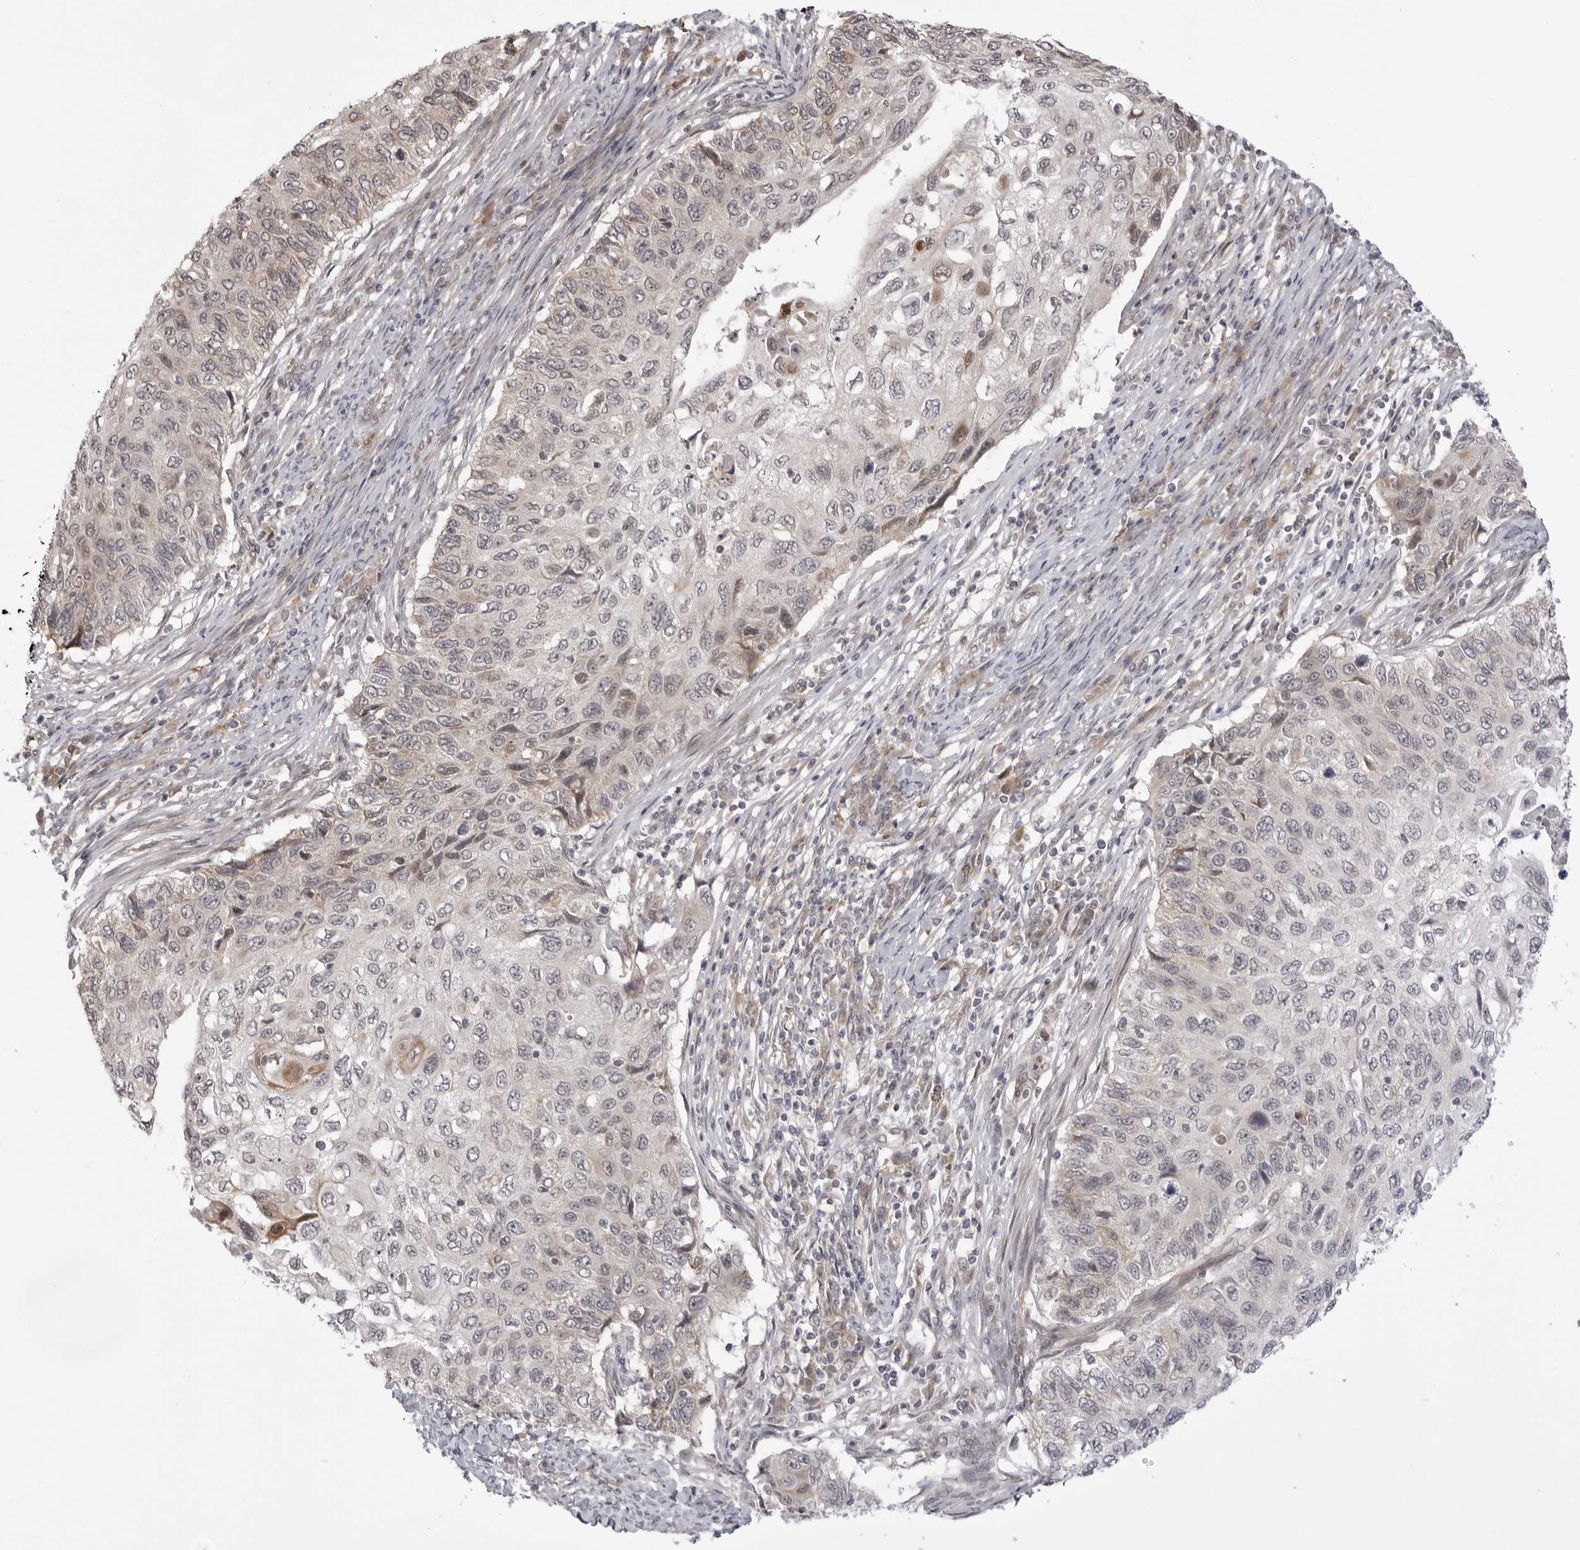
{"staining": {"intensity": "negative", "quantity": "none", "location": "none"}, "tissue": "cervical cancer", "cell_type": "Tumor cells", "image_type": "cancer", "snomed": [{"axis": "morphology", "description": "Squamous cell carcinoma, NOS"}, {"axis": "topography", "description": "Cervix"}], "caption": "Photomicrograph shows no significant protein positivity in tumor cells of squamous cell carcinoma (cervical).", "gene": "PTK2B", "patient": {"sex": "female", "age": 70}}